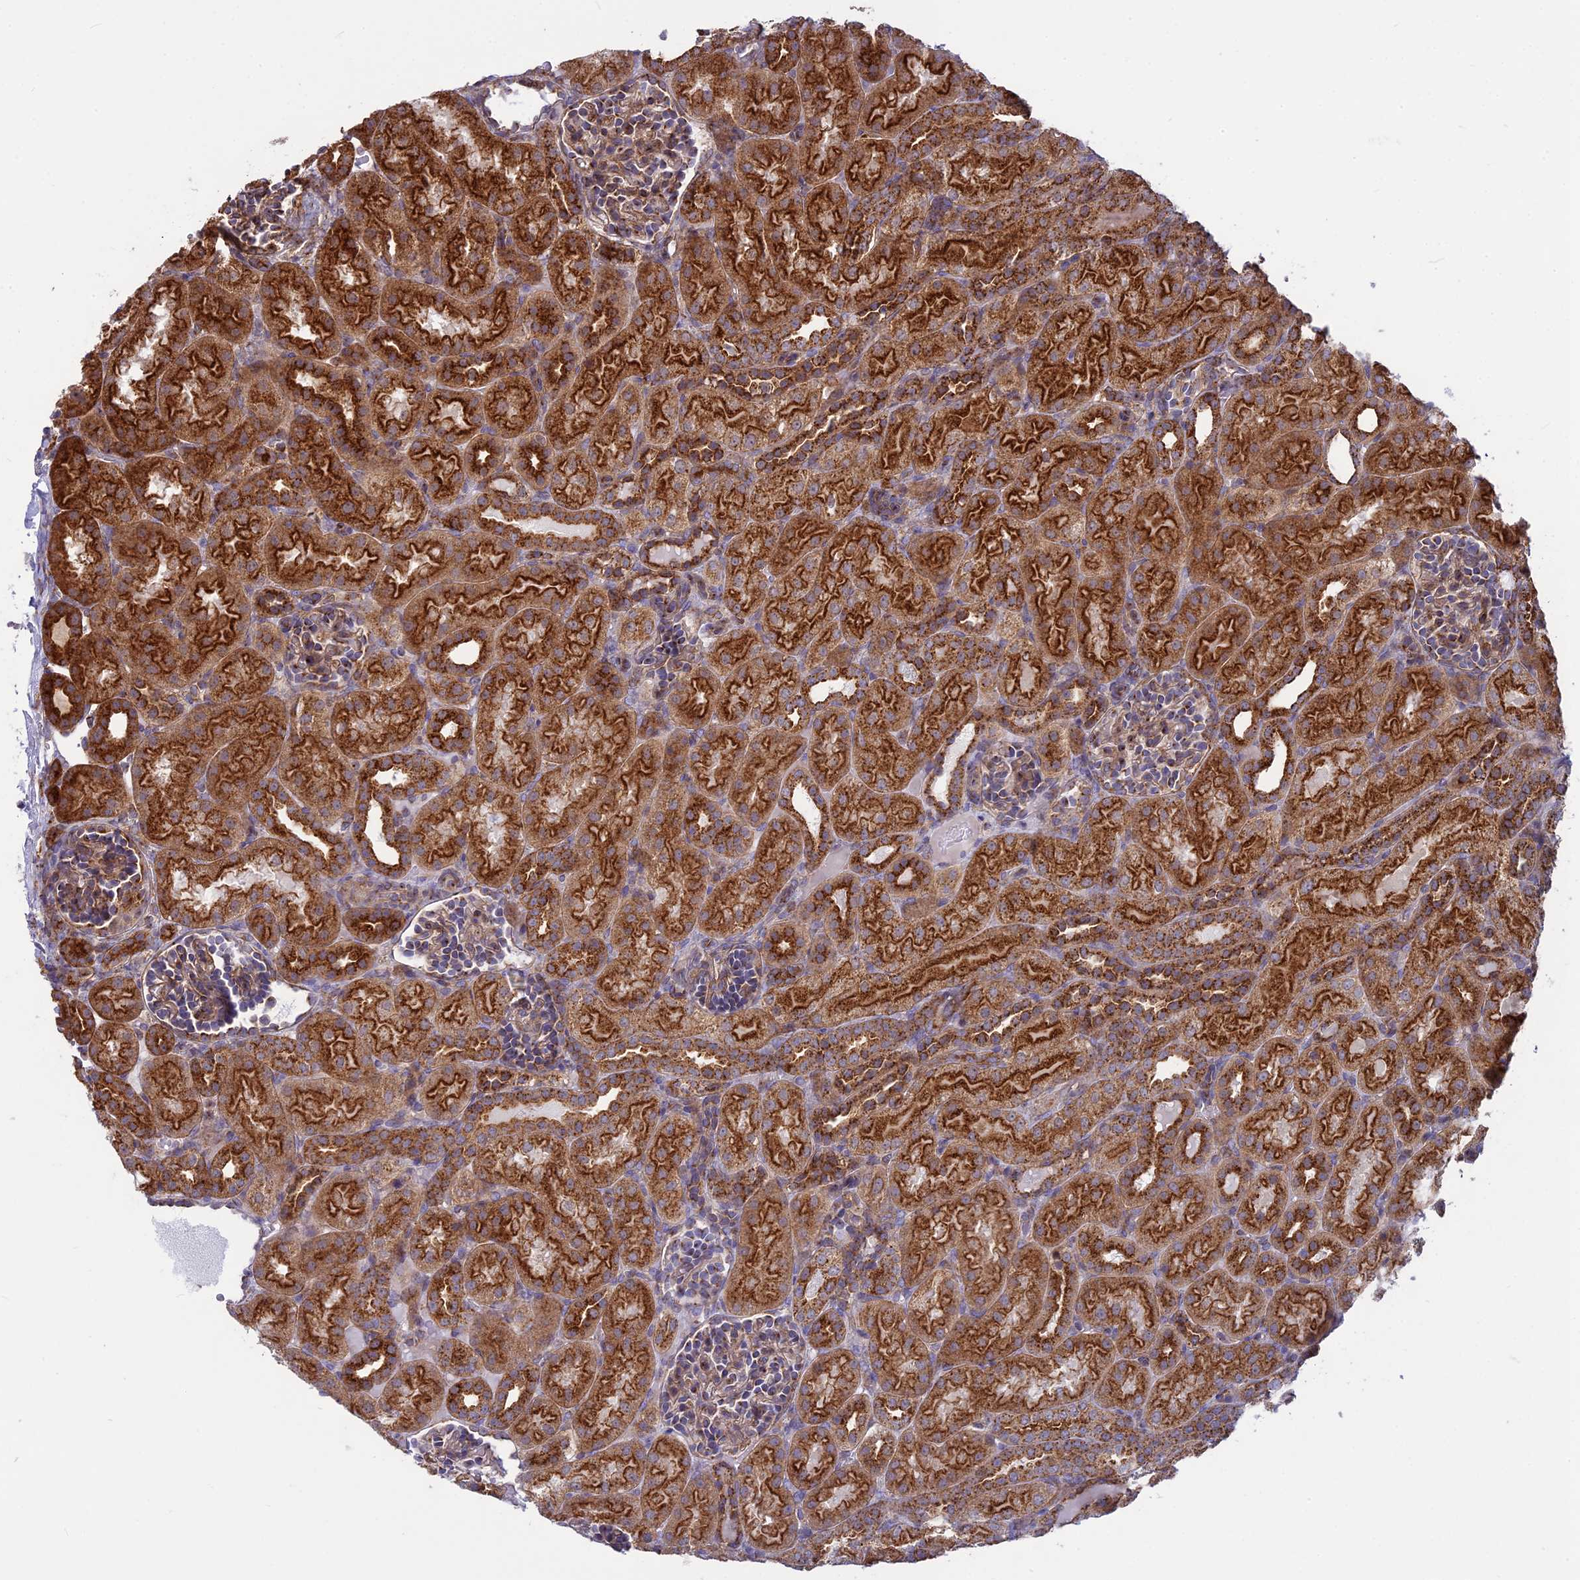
{"staining": {"intensity": "moderate", "quantity": "25%-75%", "location": "cytoplasmic/membranous"}, "tissue": "kidney", "cell_type": "Cells in glomeruli", "image_type": "normal", "snomed": [{"axis": "morphology", "description": "Normal tissue, NOS"}, {"axis": "topography", "description": "Kidney"}], "caption": "A brown stain highlights moderate cytoplasmic/membranous staining of a protein in cells in glomeruli of unremarkable kidney.", "gene": "CLINT1", "patient": {"sex": "male", "age": 1}}